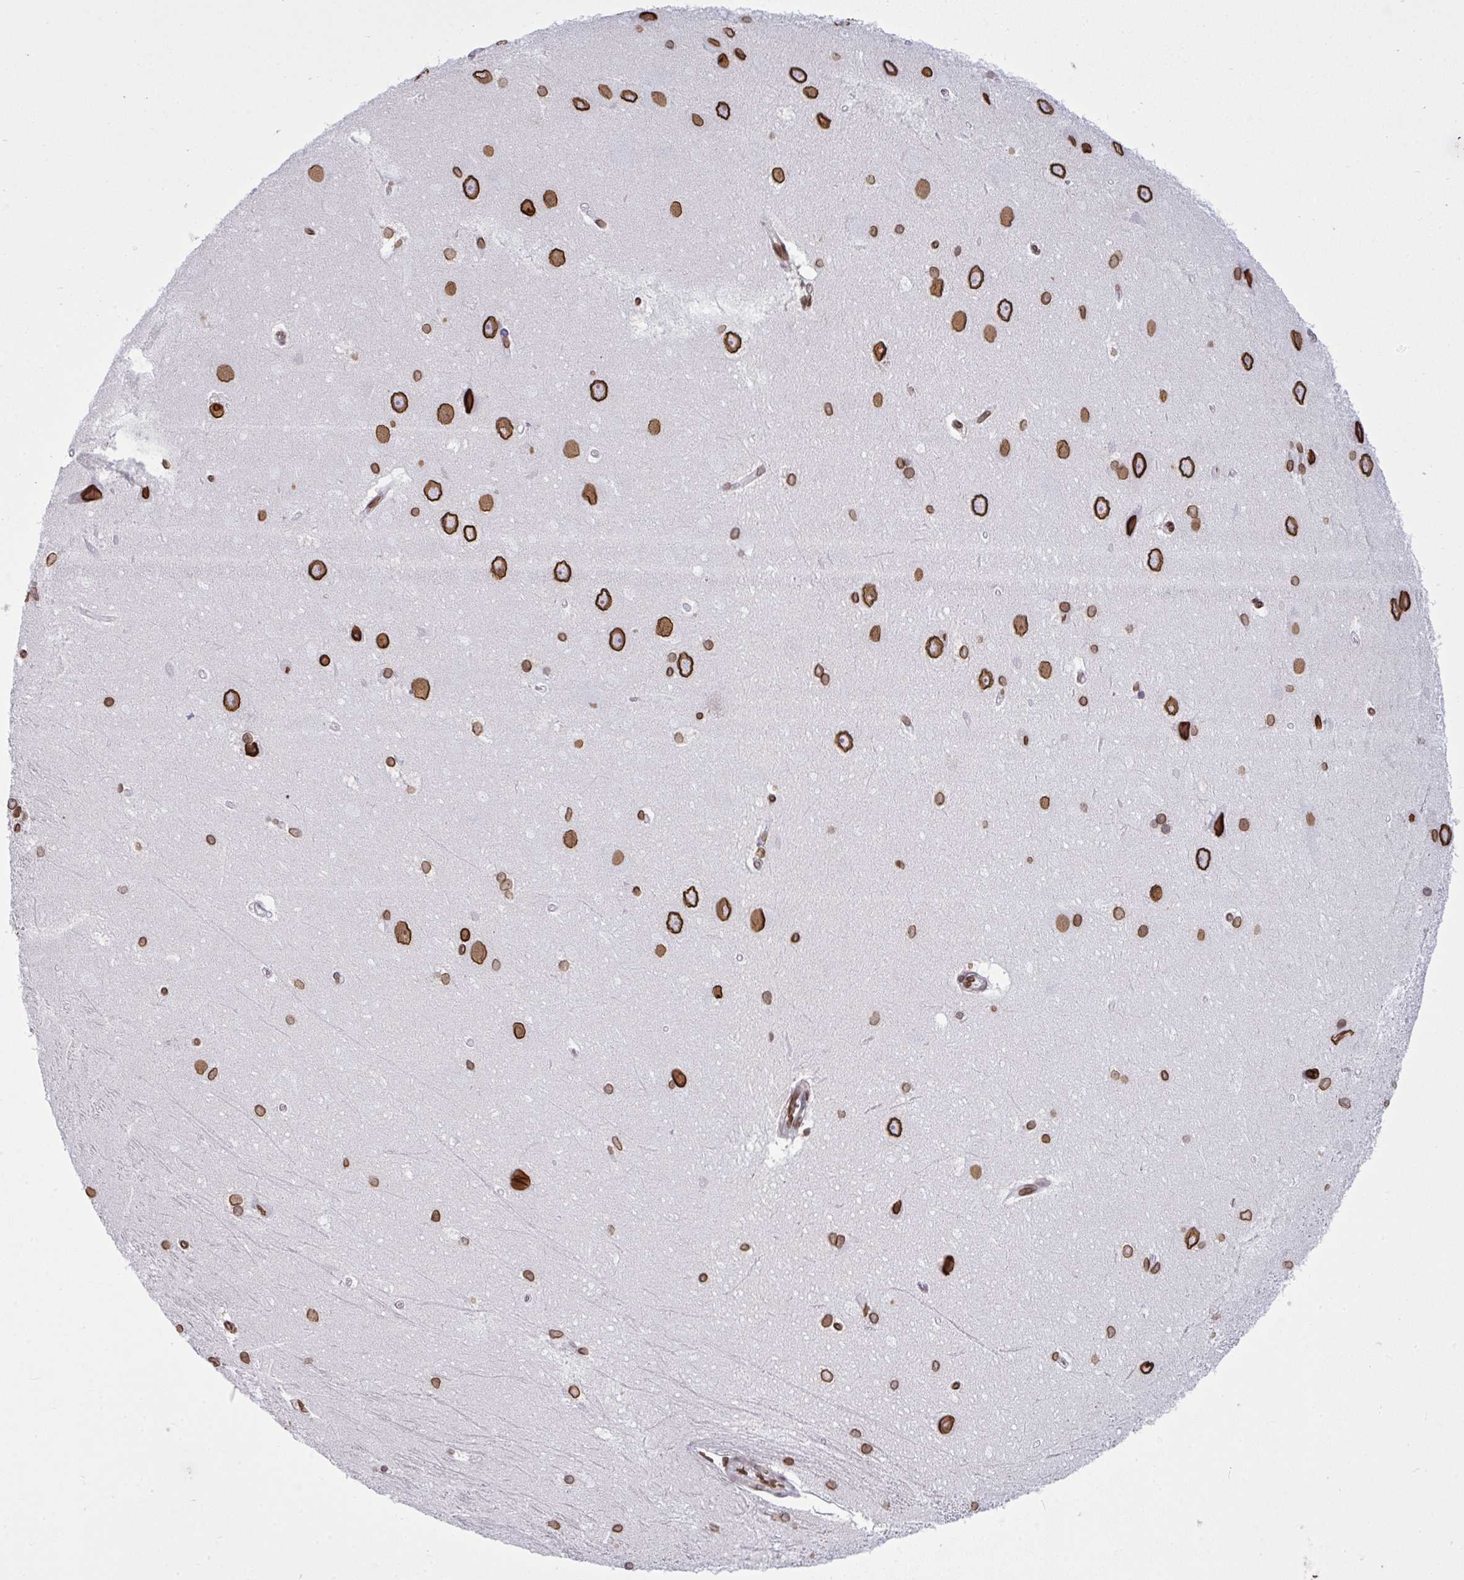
{"staining": {"intensity": "strong", "quantity": ">75%", "location": "cytoplasmic/membranous,nuclear"}, "tissue": "hippocampus", "cell_type": "Glial cells", "image_type": "normal", "snomed": [{"axis": "morphology", "description": "Normal tissue, NOS"}, {"axis": "topography", "description": "Cerebral cortex"}, {"axis": "topography", "description": "Hippocampus"}], "caption": "IHC (DAB (3,3'-diaminobenzidine)) staining of benign human hippocampus exhibits strong cytoplasmic/membranous,nuclear protein expression in approximately >75% of glial cells. (Stains: DAB (3,3'-diaminobenzidine) in brown, nuclei in blue, Microscopy: brightfield microscopy at high magnification).", "gene": "LMNB2", "patient": {"sex": "female", "age": 19}}